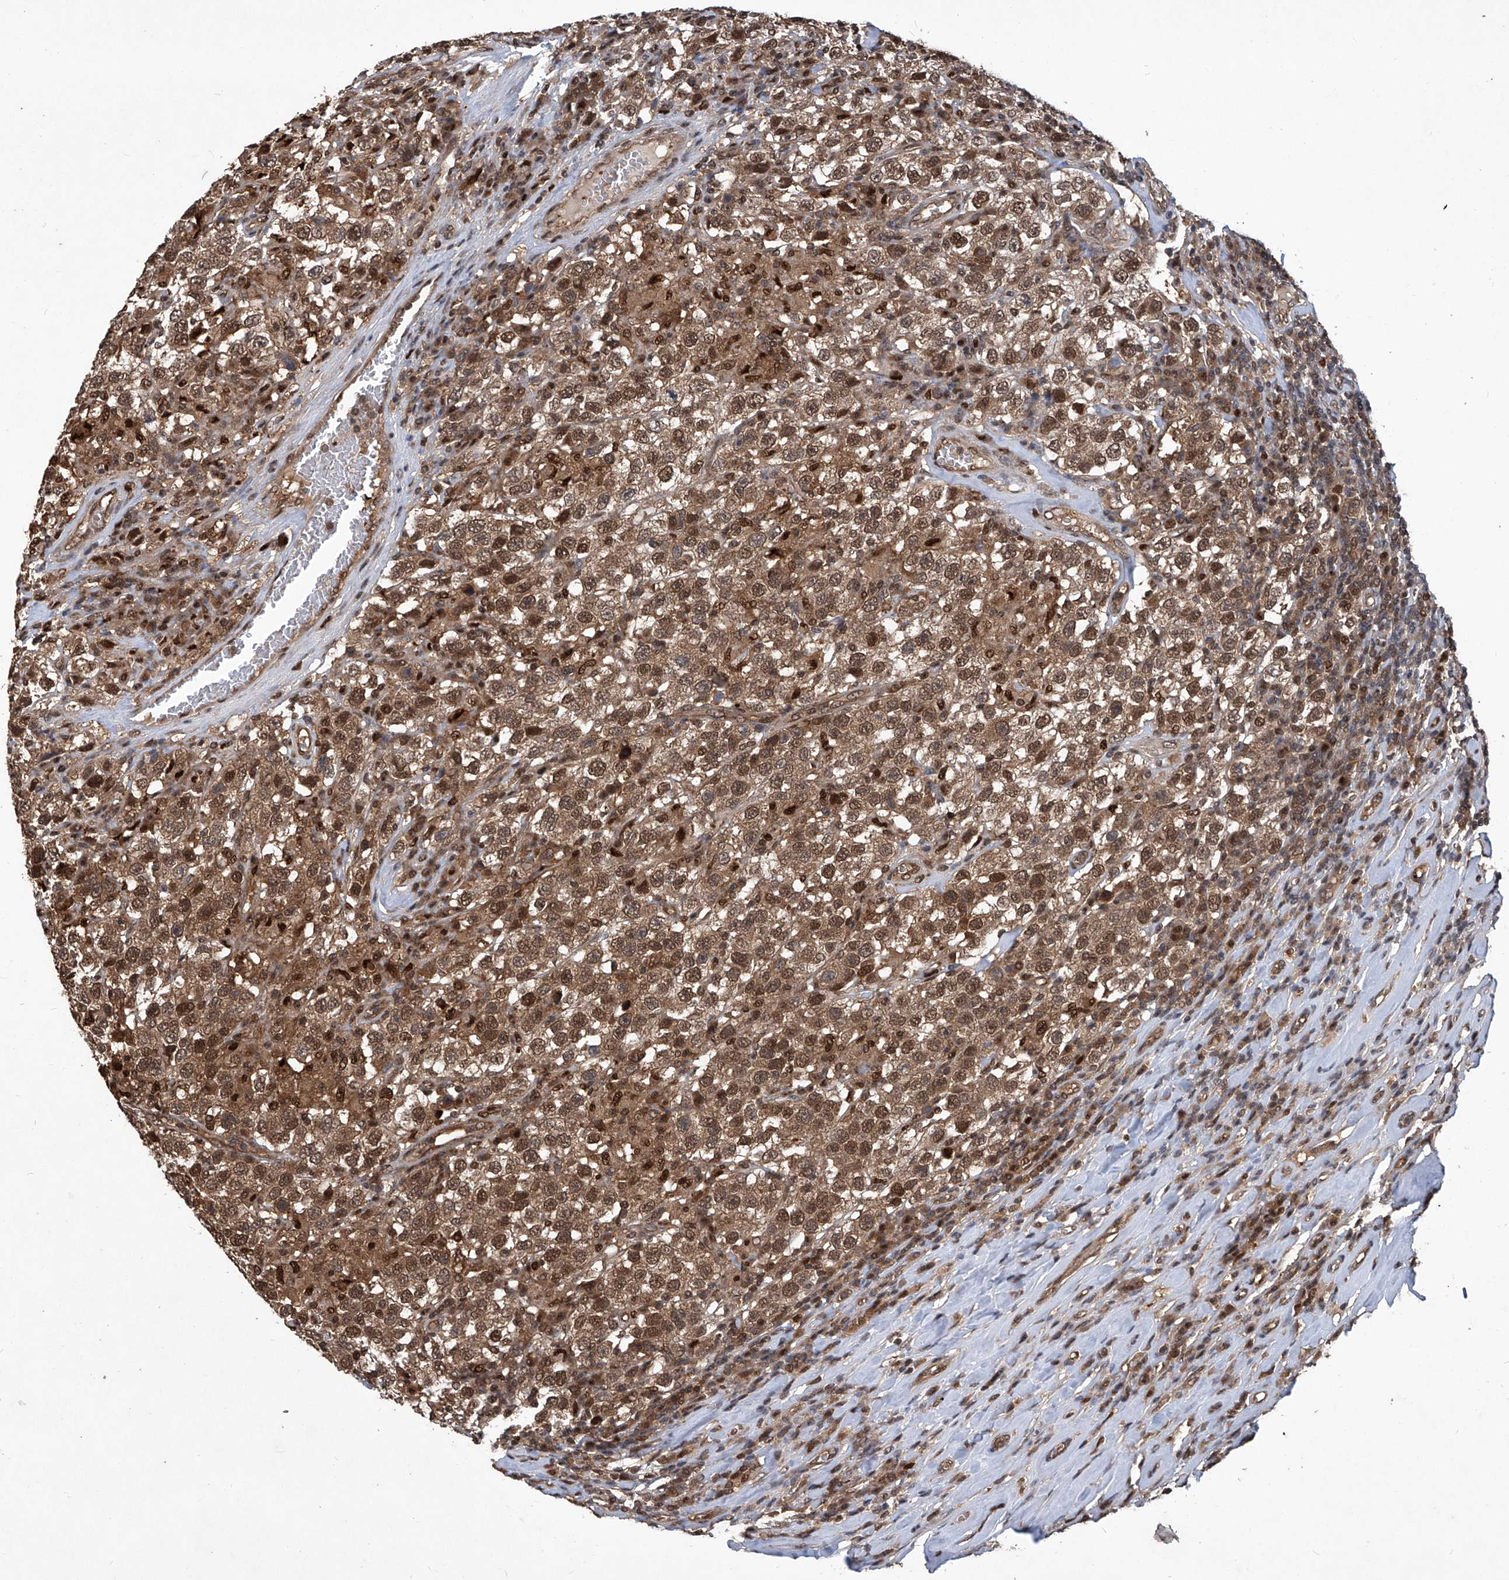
{"staining": {"intensity": "moderate", "quantity": ">75%", "location": "cytoplasmic/membranous,nuclear"}, "tissue": "testis cancer", "cell_type": "Tumor cells", "image_type": "cancer", "snomed": [{"axis": "morphology", "description": "Seminoma, NOS"}, {"axis": "topography", "description": "Testis"}], "caption": "Immunohistochemistry (IHC) histopathology image of neoplastic tissue: human testis seminoma stained using immunohistochemistry shows medium levels of moderate protein expression localized specifically in the cytoplasmic/membranous and nuclear of tumor cells, appearing as a cytoplasmic/membranous and nuclear brown color.", "gene": "PSMB1", "patient": {"sex": "male", "age": 41}}